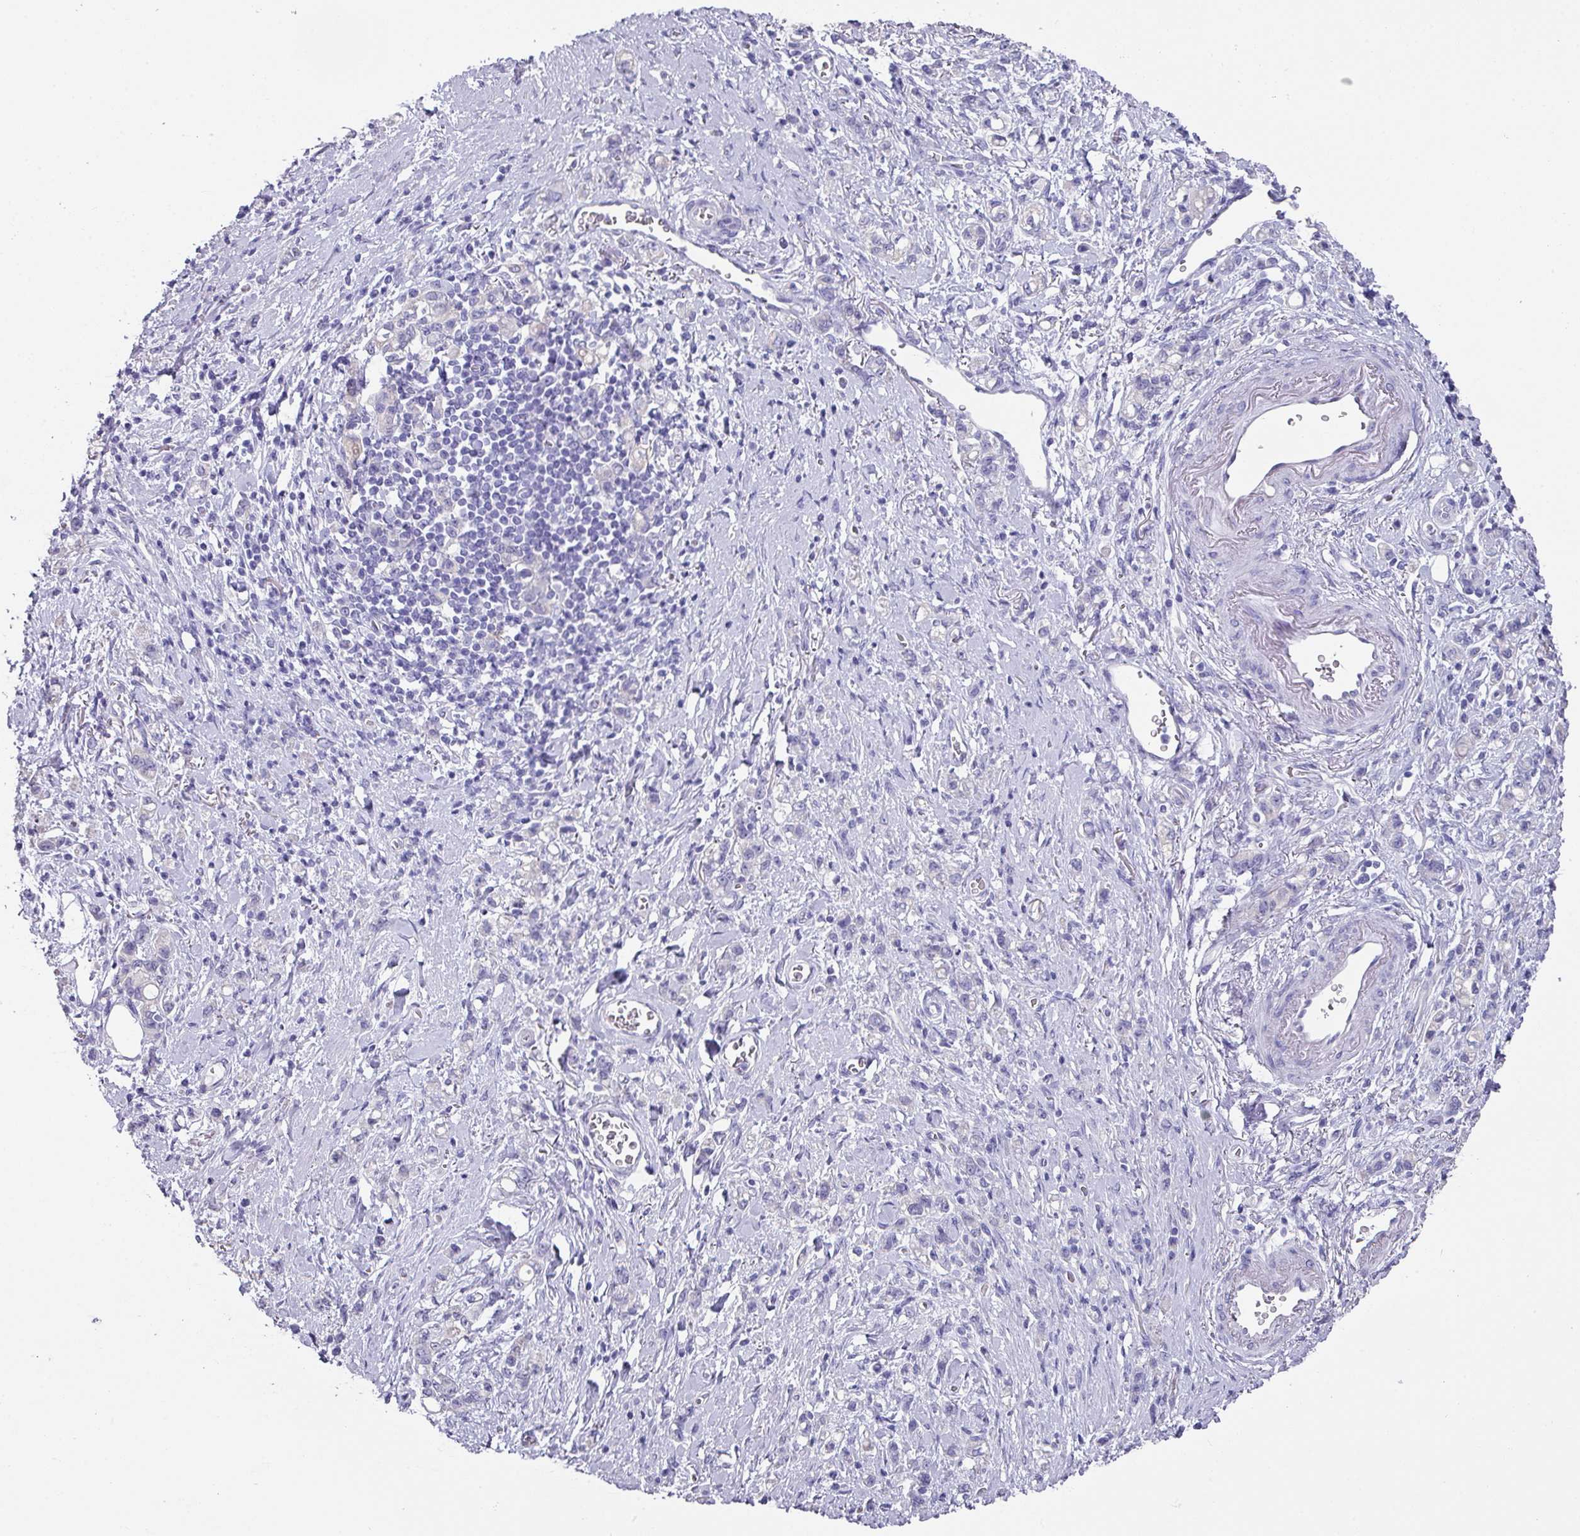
{"staining": {"intensity": "negative", "quantity": "none", "location": "none"}, "tissue": "stomach cancer", "cell_type": "Tumor cells", "image_type": "cancer", "snomed": [{"axis": "morphology", "description": "Adenocarcinoma, NOS"}, {"axis": "topography", "description": "Stomach"}], "caption": "A photomicrograph of human stomach cancer (adenocarcinoma) is negative for staining in tumor cells. (IHC, brightfield microscopy, high magnification).", "gene": "PEX10", "patient": {"sex": "male", "age": 77}}